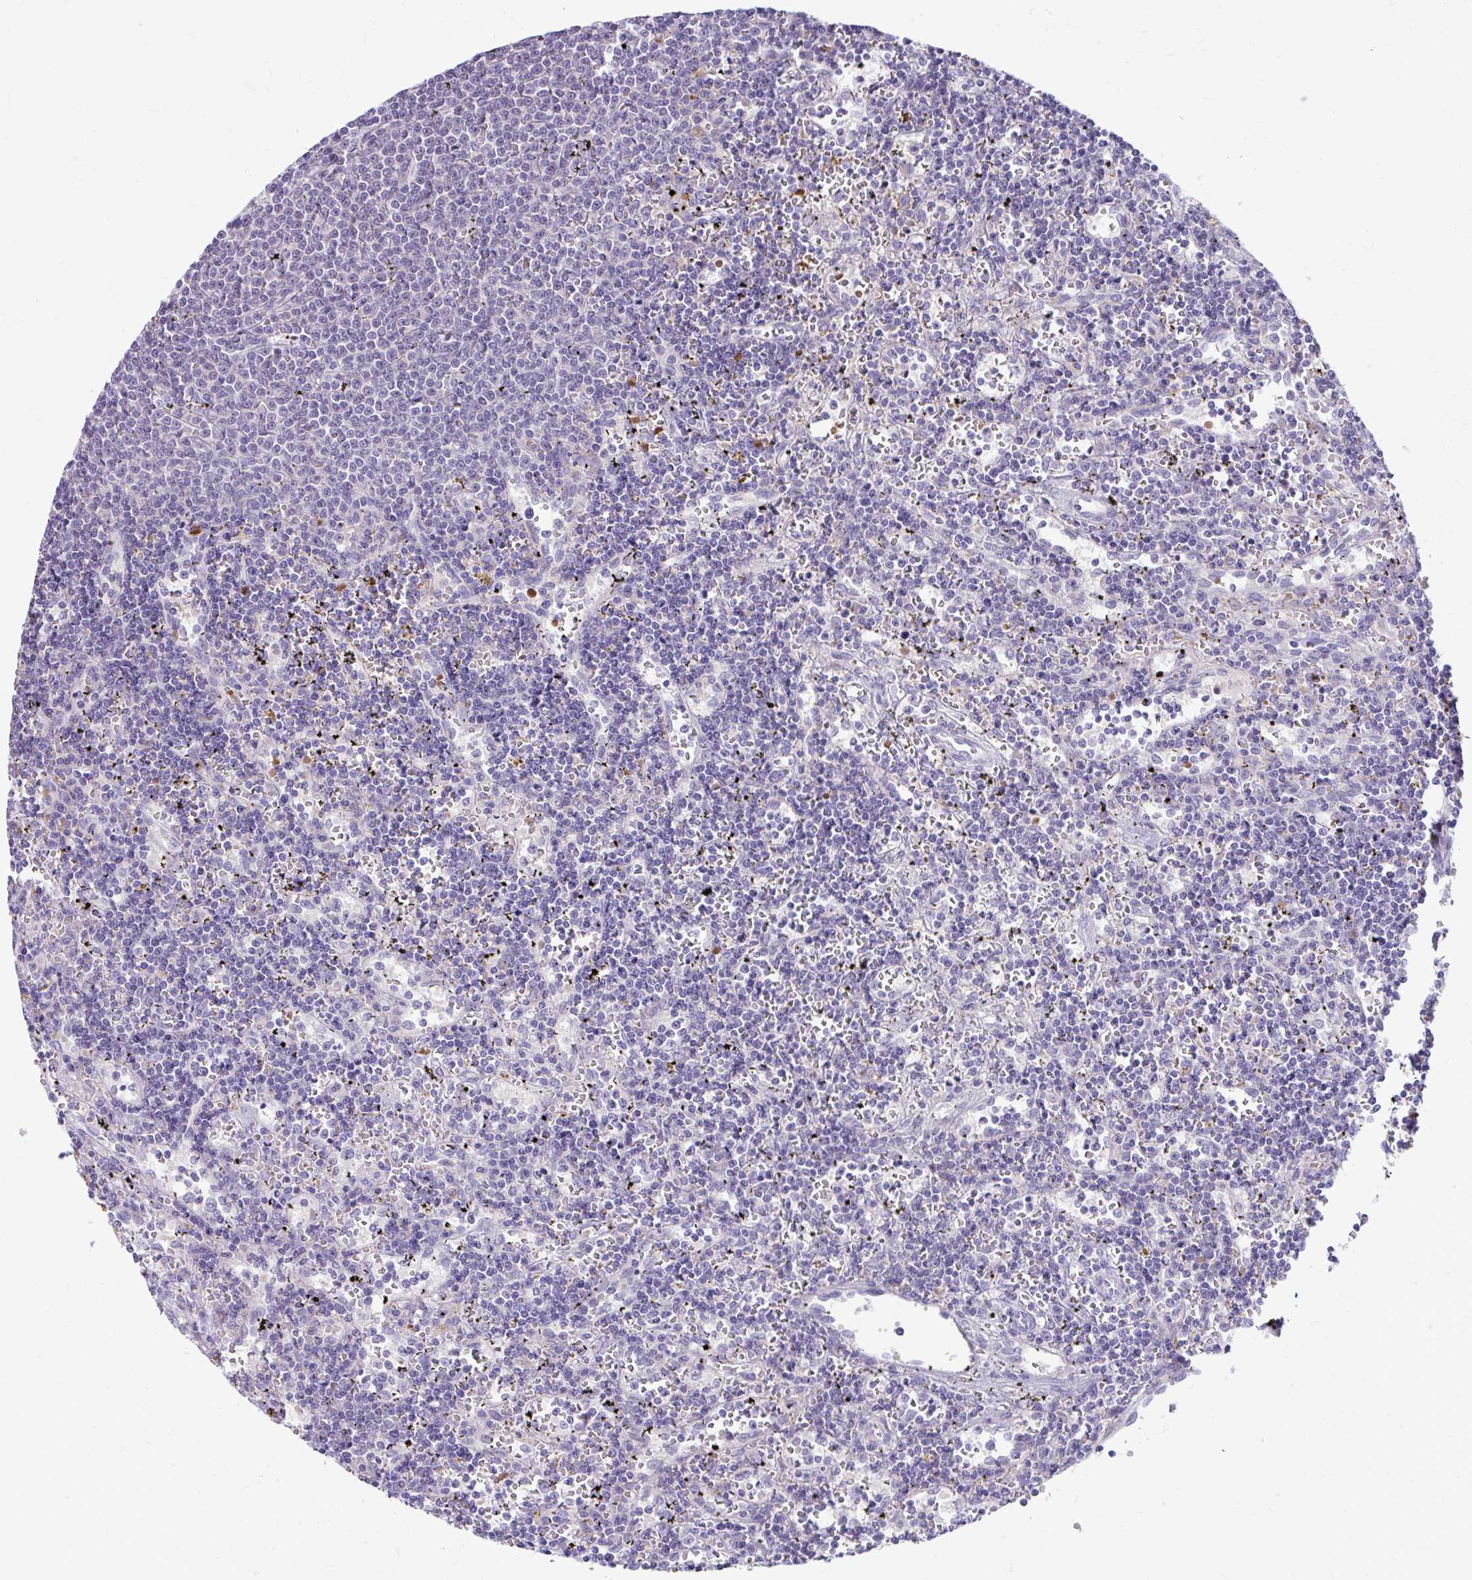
{"staining": {"intensity": "negative", "quantity": "none", "location": "none"}, "tissue": "lymphoma", "cell_type": "Tumor cells", "image_type": "cancer", "snomed": [{"axis": "morphology", "description": "Malignant lymphoma, non-Hodgkin's type, Low grade"}, {"axis": "topography", "description": "Spleen"}], "caption": "Lymphoma was stained to show a protein in brown. There is no significant staining in tumor cells. Nuclei are stained in blue.", "gene": "CHIA", "patient": {"sex": "male", "age": 60}}